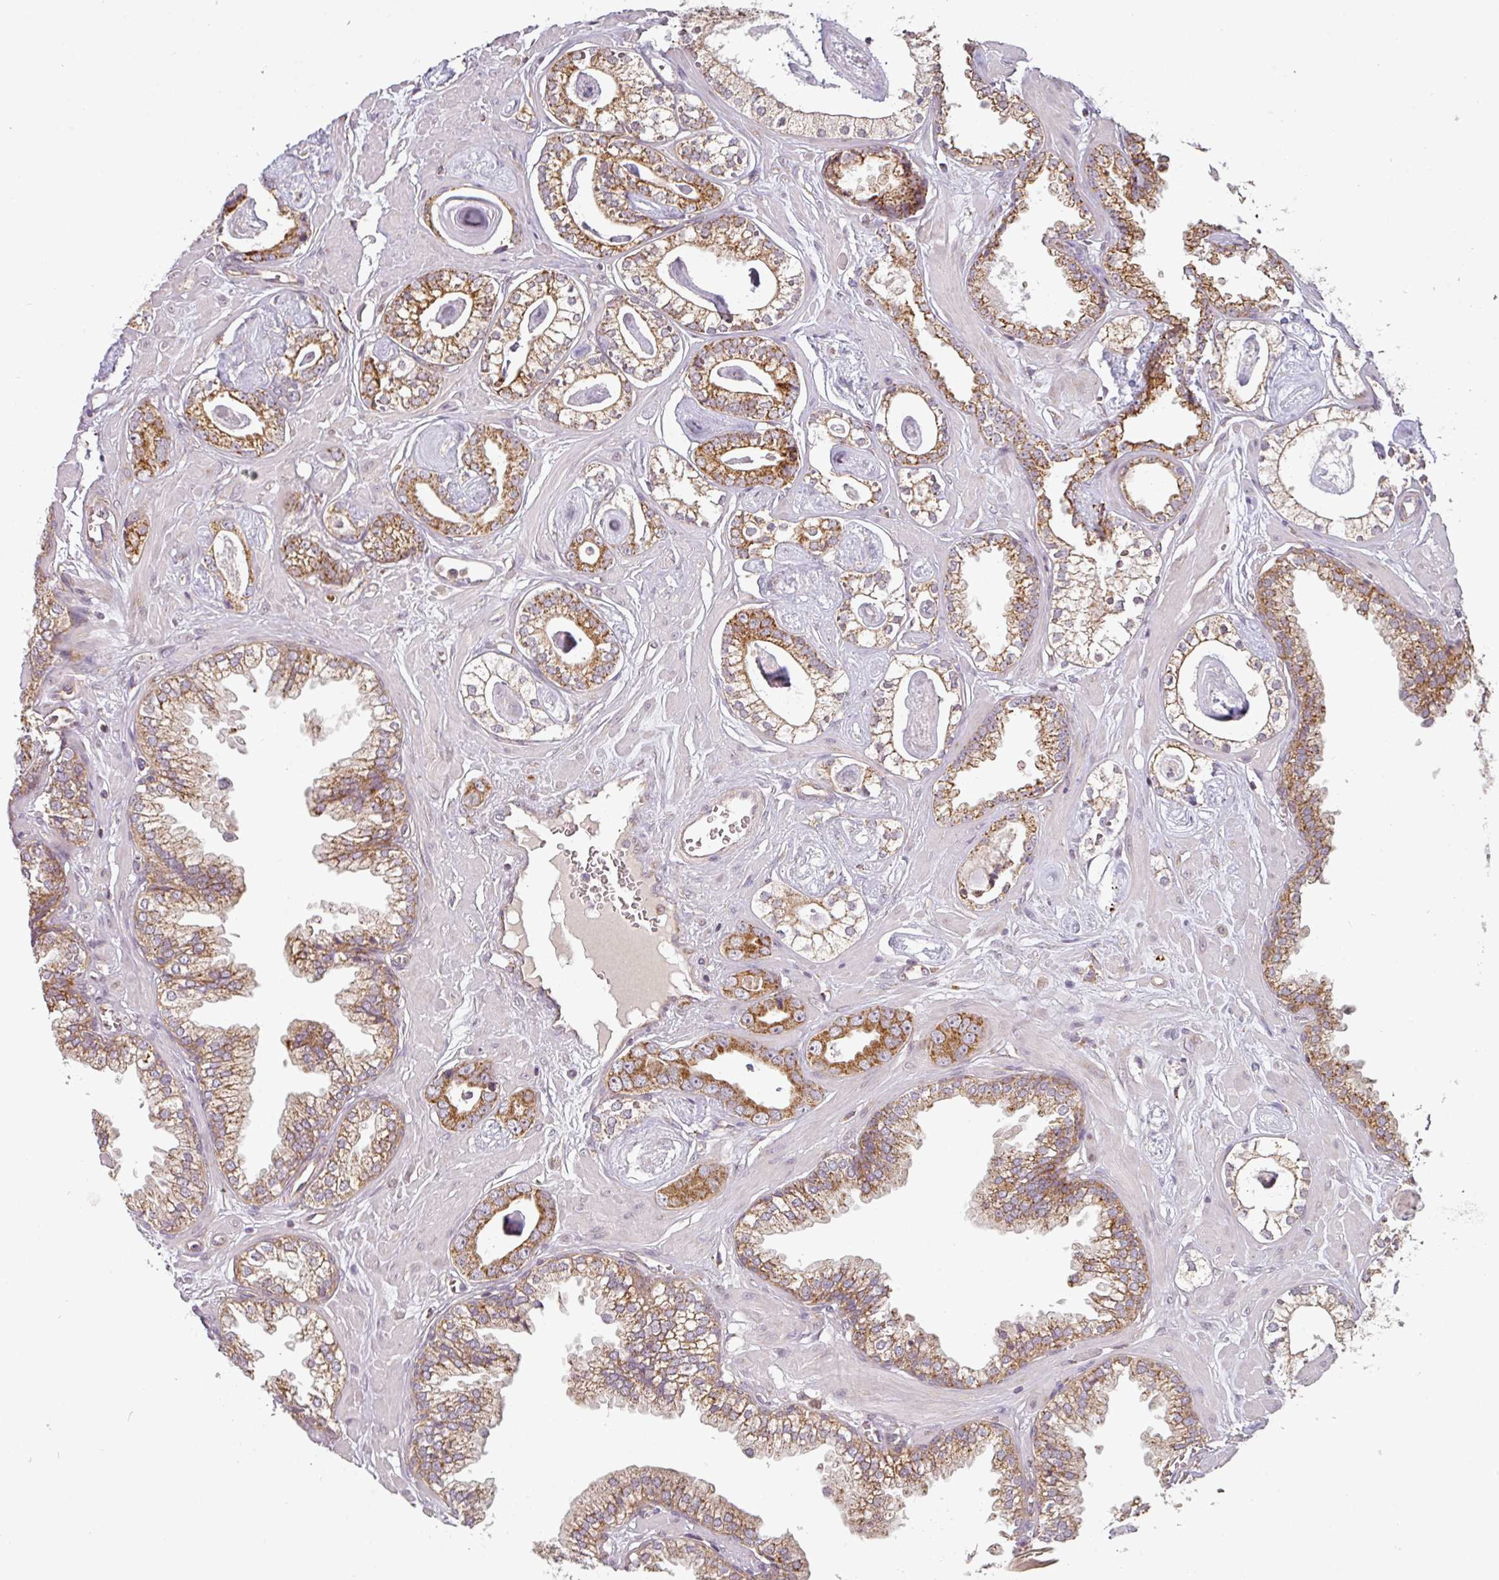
{"staining": {"intensity": "moderate", "quantity": ">75%", "location": "cytoplasmic/membranous"}, "tissue": "prostate cancer", "cell_type": "Tumor cells", "image_type": "cancer", "snomed": [{"axis": "morphology", "description": "Adenocarcinoma, Low grade"}, {"axis": "topography", "description": "Prostate"}], "caption": "IHC image of human low-grade adenocarcinoma (prostate) stained for a protein (brown), which demonstrates medium levels of moderate cytoplasmic/membranous staining in about >75% of tumor cells.", "gene": "MRPS16", "patient": {"sex": "male", "age": 60}}